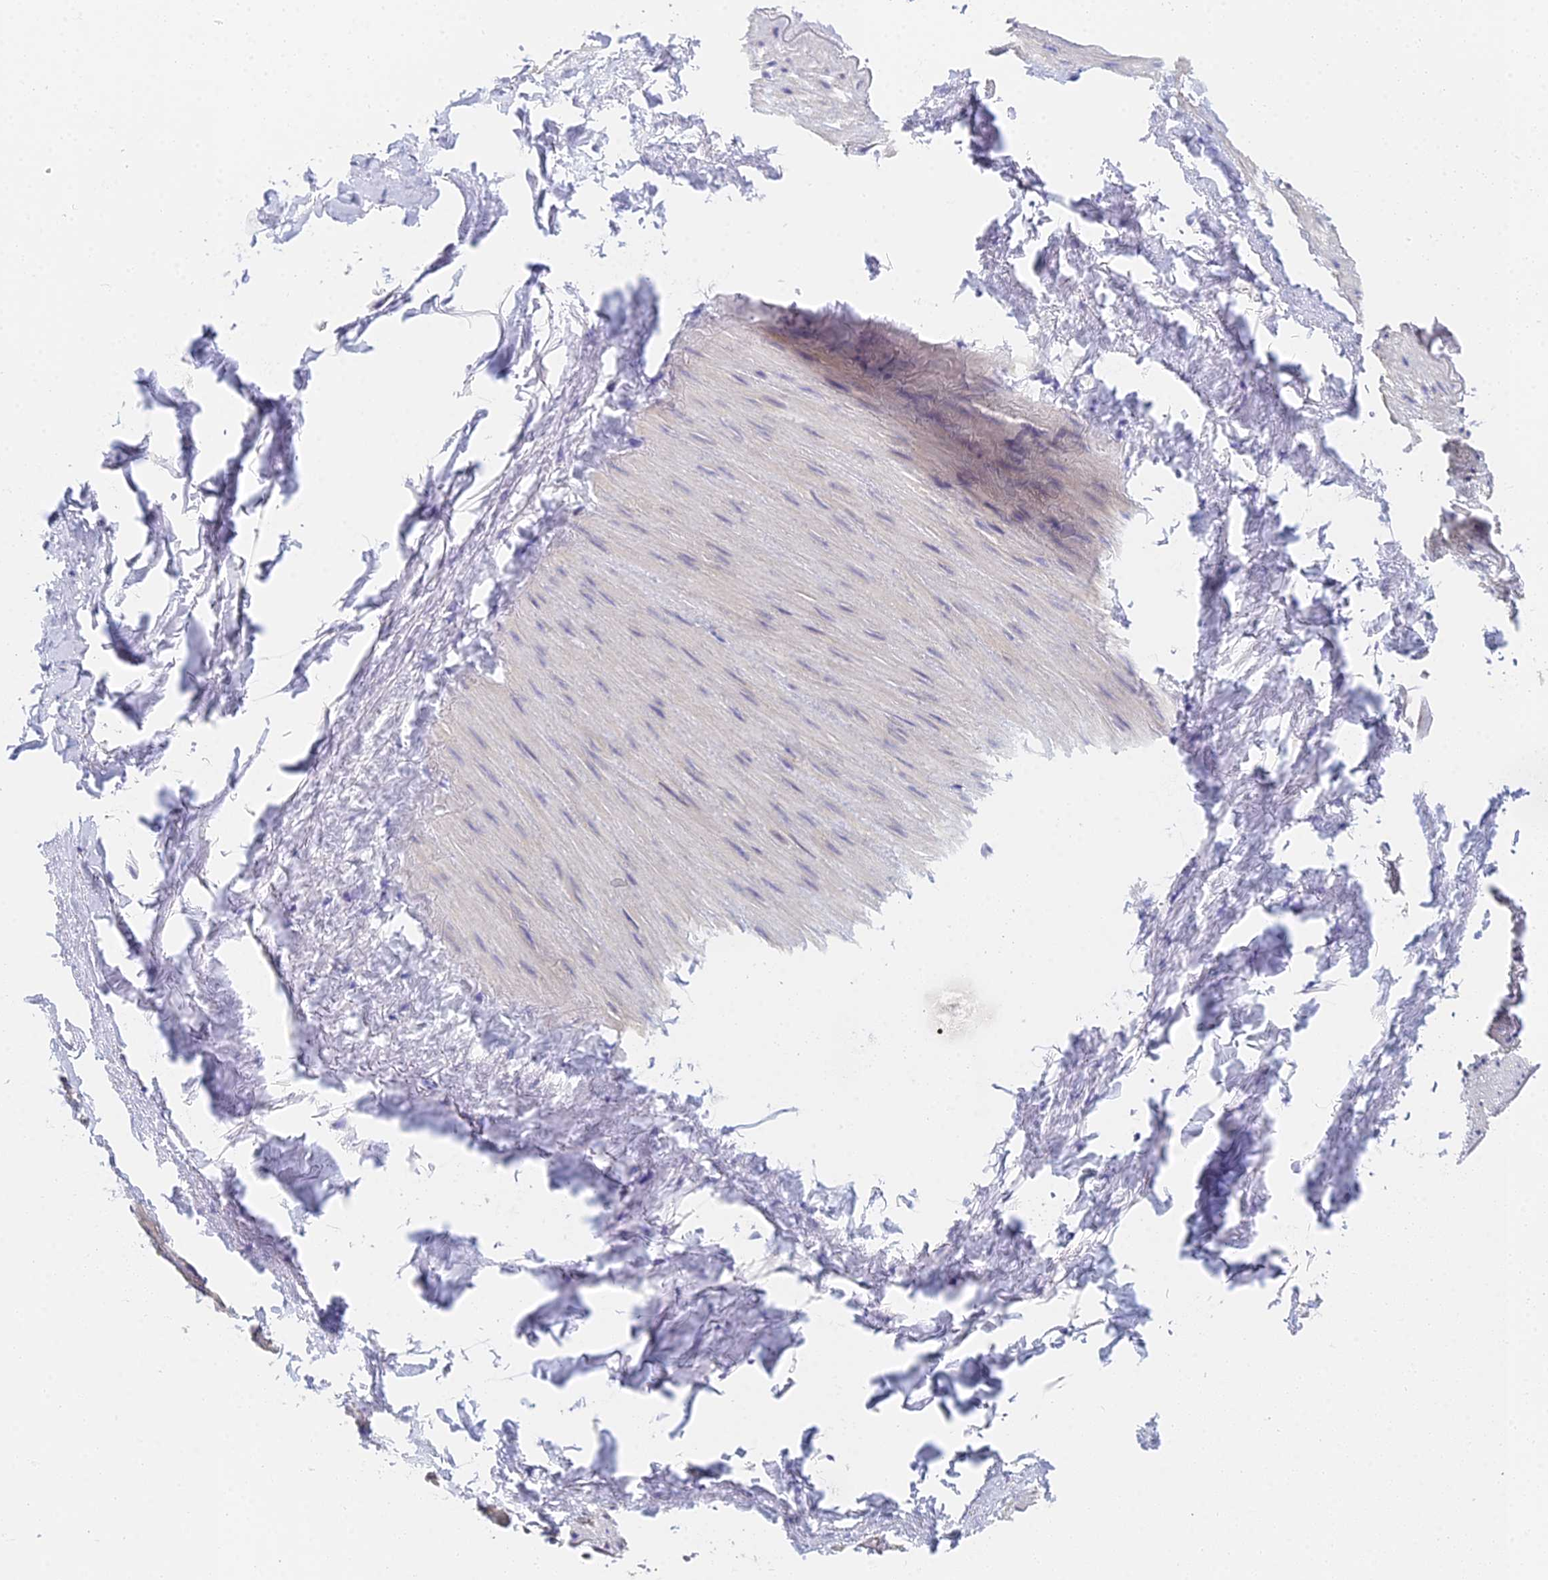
{"staining": {"intensity": "negative", "quantity": "none", "location": "none"}, "tissue": "adipose tissue", "cell_type": "Adipocytes", "image_type": "normal", "snomed": [{"axis": "morphology", "description": "Normal tissue, NOS"}, {"axis": "topography", "description": "Gallbladder"}, {"axis": "topography", "description": "Peripheral nerve tissue"}], "caption": "Adipose tissue was stained to show a protein in brown. There is no significant positivity in adipocytes. (DAB IHC, high magnification).", "gene": "MCM2", "patient": {"sex": "male", "age": 38}}